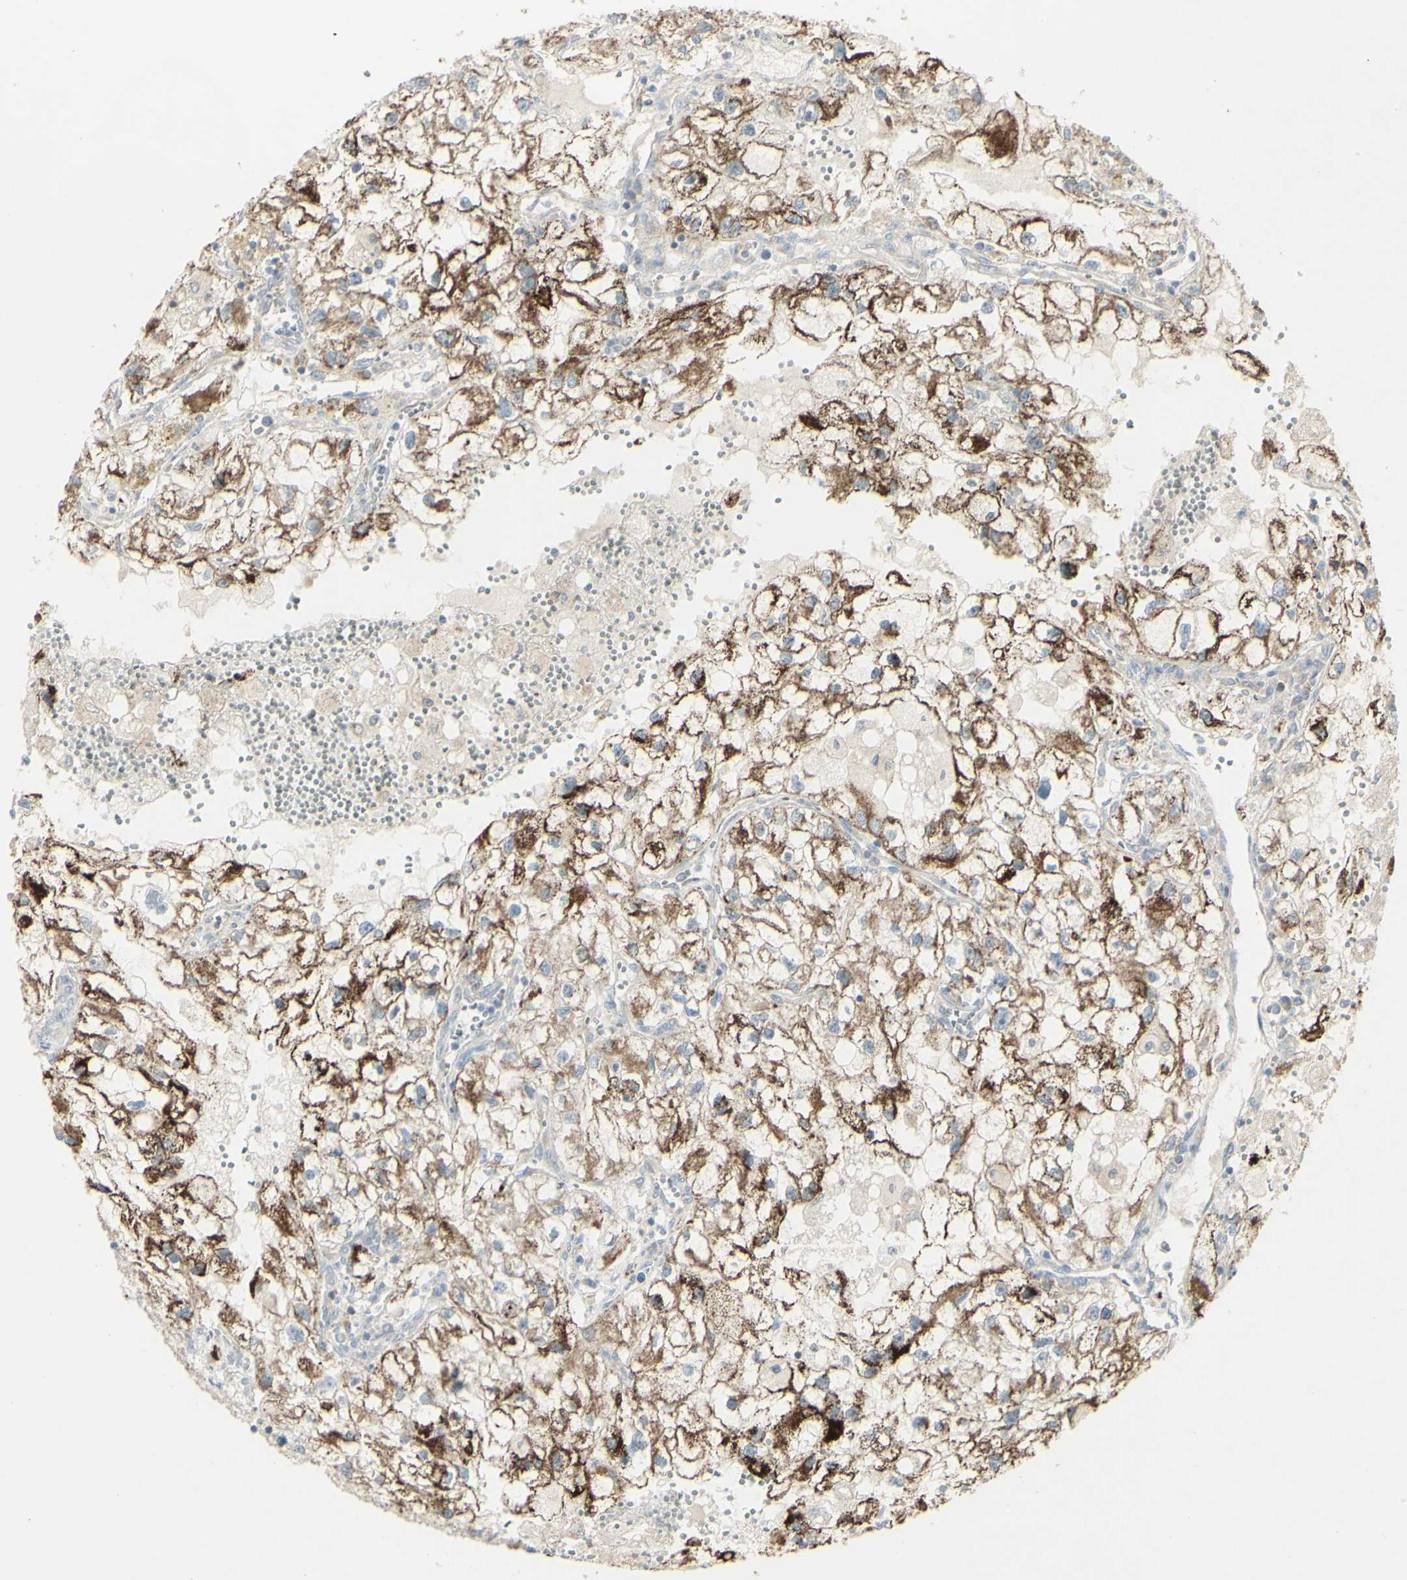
{"staining": {"intensity": "moderate", "quantity": ">75%", "location": "cytoplasmic/membranous"}, "tissue": "renal cancer", "cell_type": "Tumor cells", "image_type": "cancer", "snomed": [{"axis": "morphology", "description": "Adenocarcinoma, NOS"}, {"axis": "topography", "description": "Kidney"}], "caption": "Protein expression analysis of renal cancer displays moderate cytoplasmic/membranous expression in about >75% of tumor cells.", "gene": "CNTNAP1", "patient": {"sex": "female", "age": 70}}